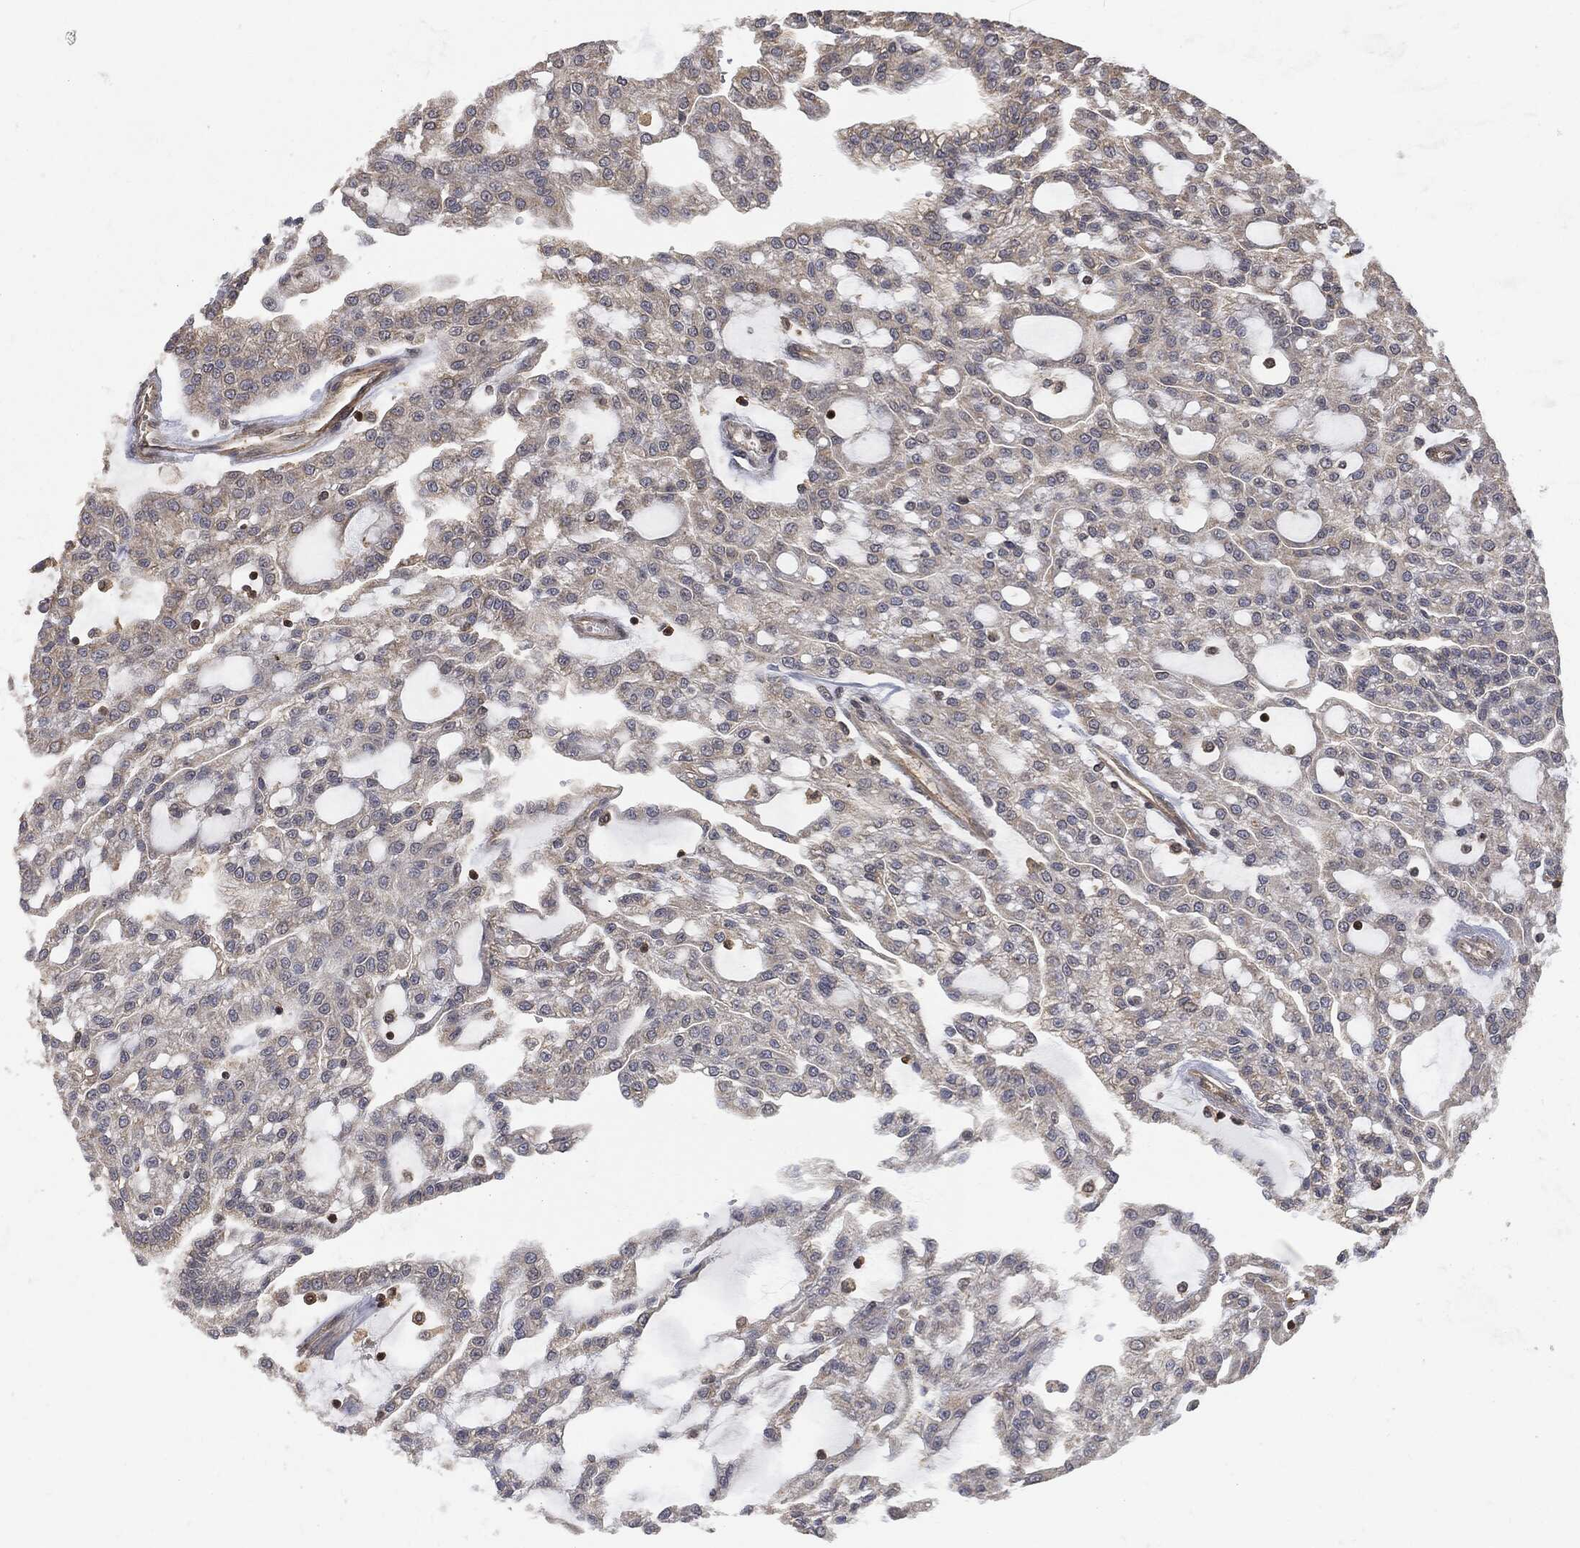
{"staining": {"intensity": "negative", "quantity": "none", "location": "none"}, "tissue": "renal cancer", "cell_type": "Tumor cells", "image_type": "cancer", "snomed": [{"axis": "morphology", "description": "Adenocarcinoma, NOS"}, {"axis": "topography", "description": "Kidney"}], "caption": "Human renal cancer stained for a protein using immunohistochemistry (IHC) displays no expression in tumor cells.", "gene": "PSMB10", "patient": {"sex": "male", "age": 63}}